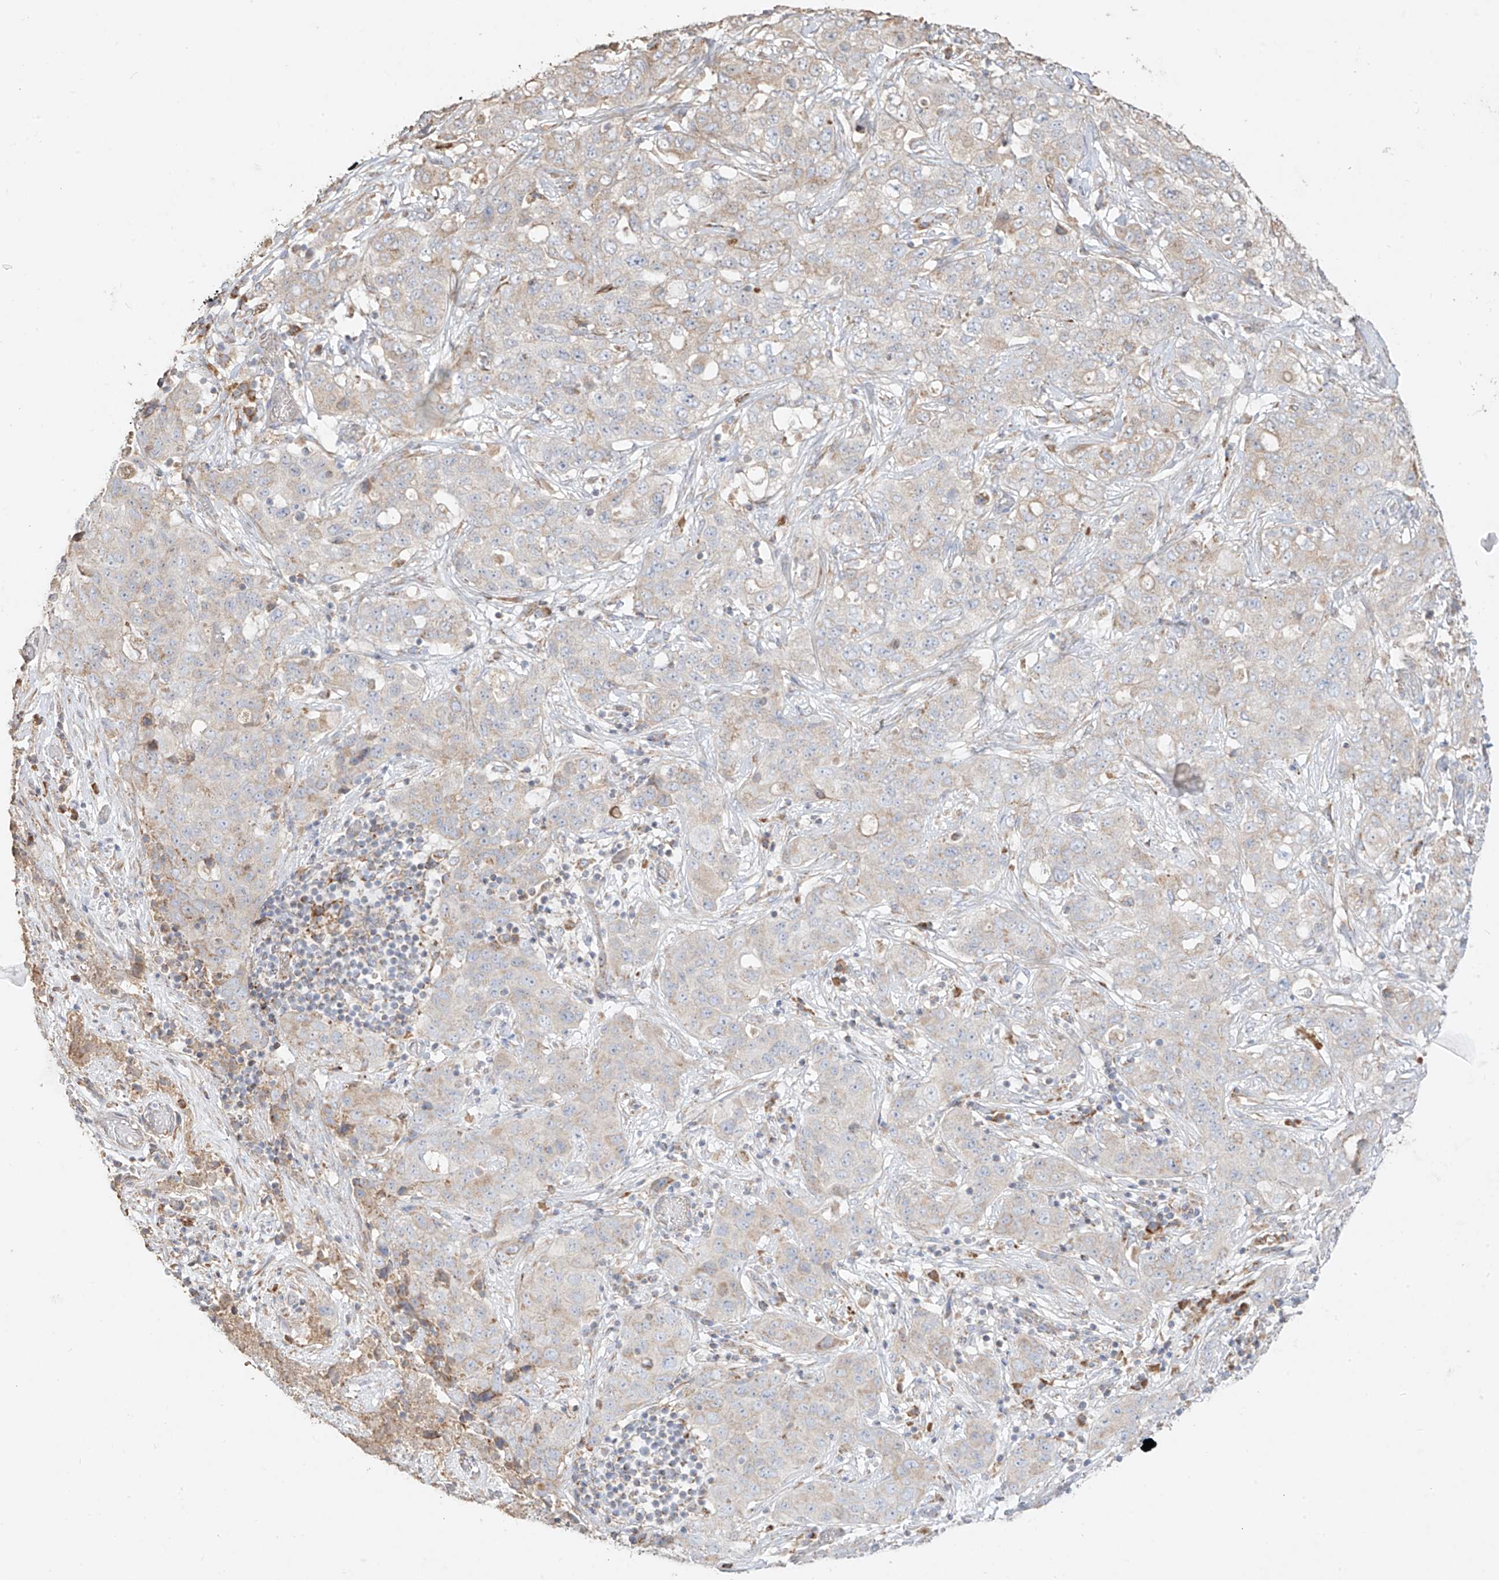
{"staining": {"intensity": "negative", "quantity": "none", "location": "none"}, "tissue": "stomach cancer", "cell_type": "Tumor cells", "image_type": "cancer", "snomed": [{"axis": "morphology", "description": "Normal tissue, NOS"}, {"axis": "morphology", "description": "Adenocarcinoma, NOS"}, {"axis": "topography", "description": "Lymph node"}, {"axis": "topography", "description": "Stomach"}], "caption": "IHC of stomach cancer (adenocarcinoma) shows no expression in tumor cells.", "gene": "COLGALT2", "patient": {"sex": "male", "age": 48}}